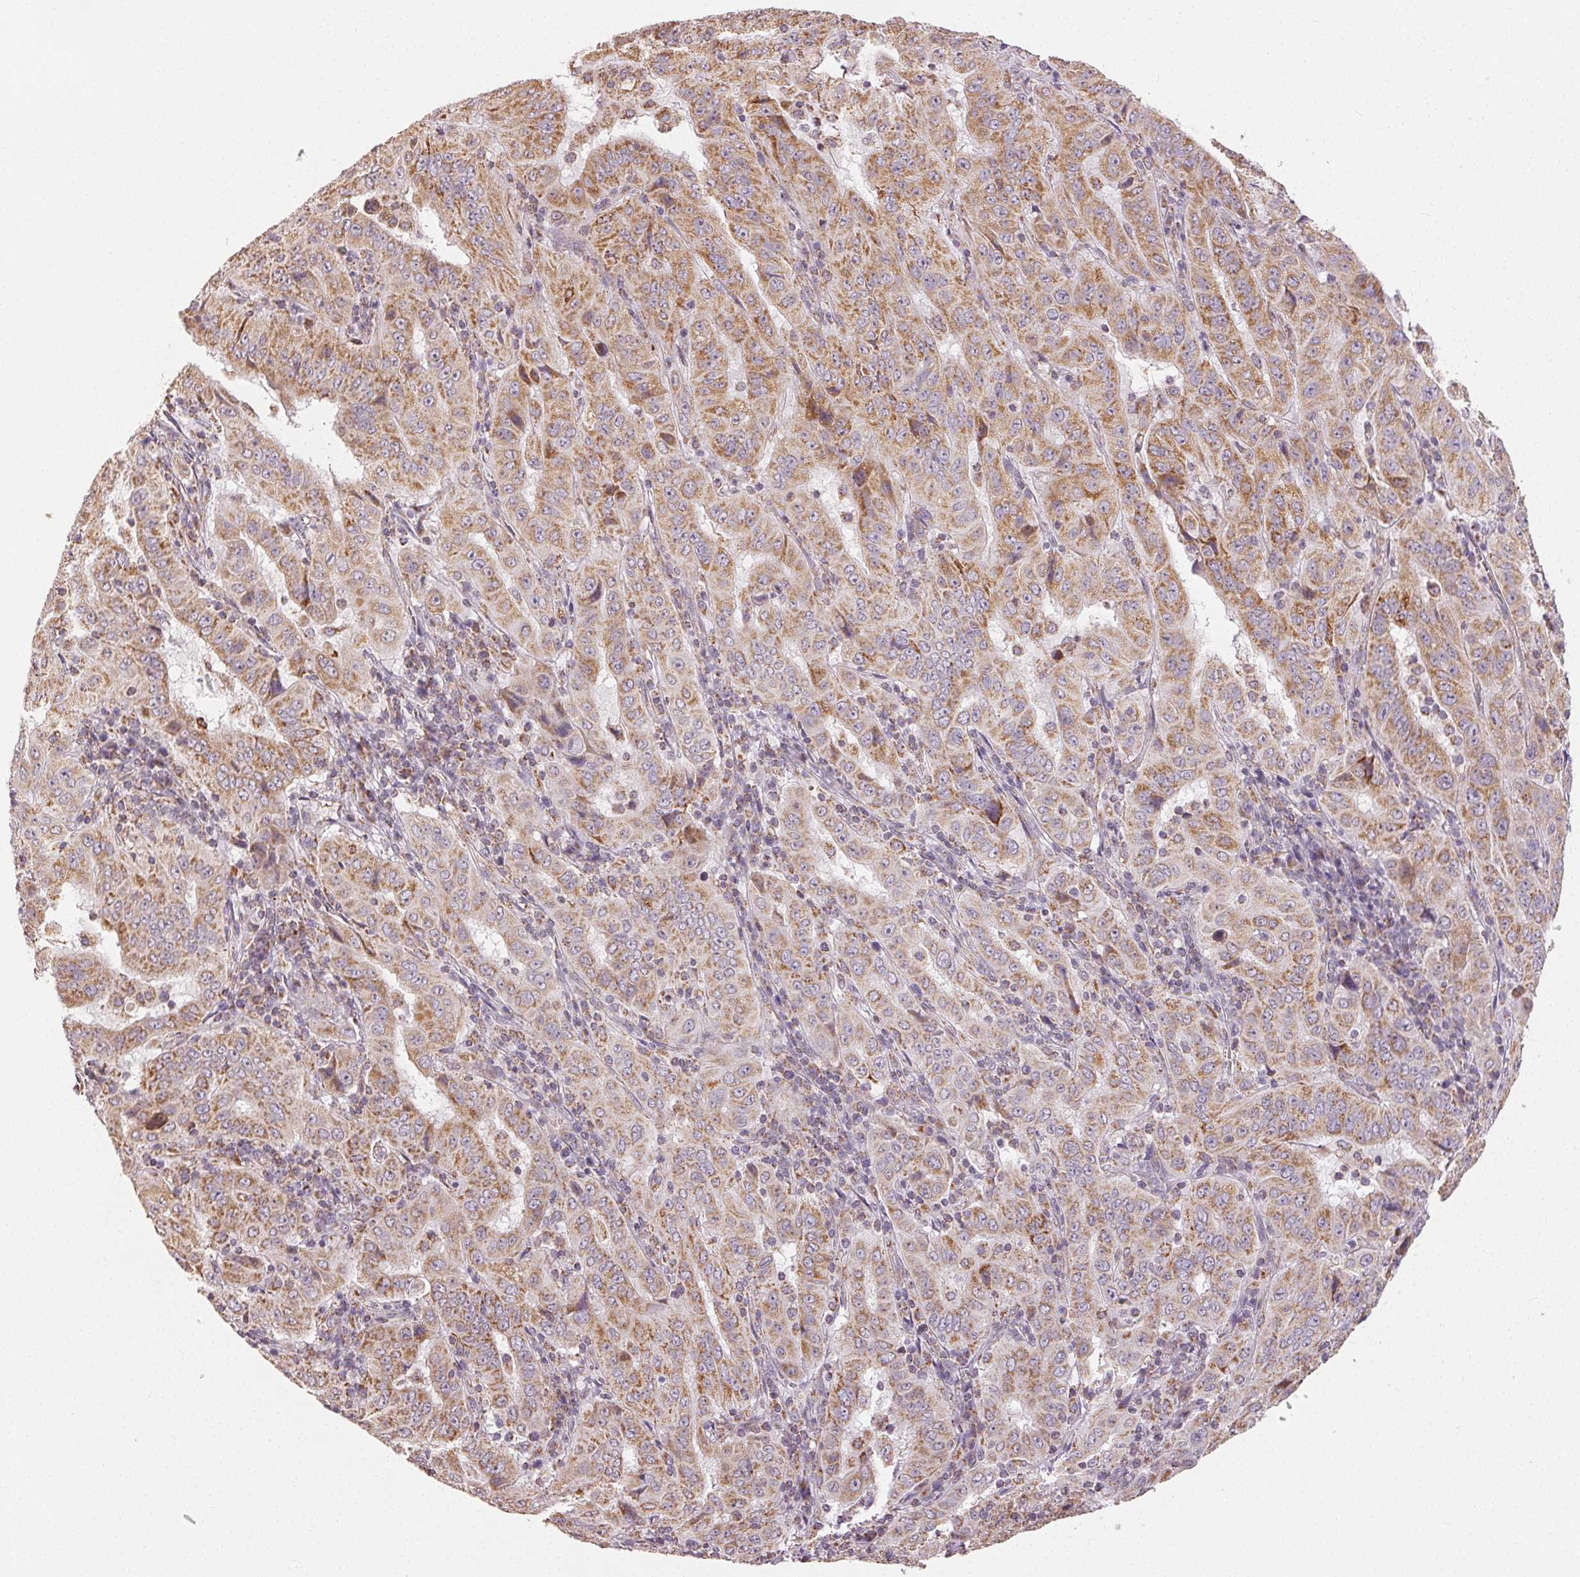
{"staining": {"intensity": "moderate", "quantity": ">75%", "location": "cytoplasmic/membranous"}, "tissue": "pancreatic cancer", "cell_type": "Tumor cells", "image_type": "cancer", "snomed": [{"axis": "morphology", "description": "Adenocarcinoma, NOS"}, {"axis": "topography", "description": "Pancreas"}], "caption": "A high-resolution histopathology image shows IHC staining of pancreatic cancer (adenocarcinoma), which displays moderate cytoplasmic/membranous staining in approximately >75% of tumor cells.", "gene": "CLASP1", "patient": {"sex": "male", "age": 63}}